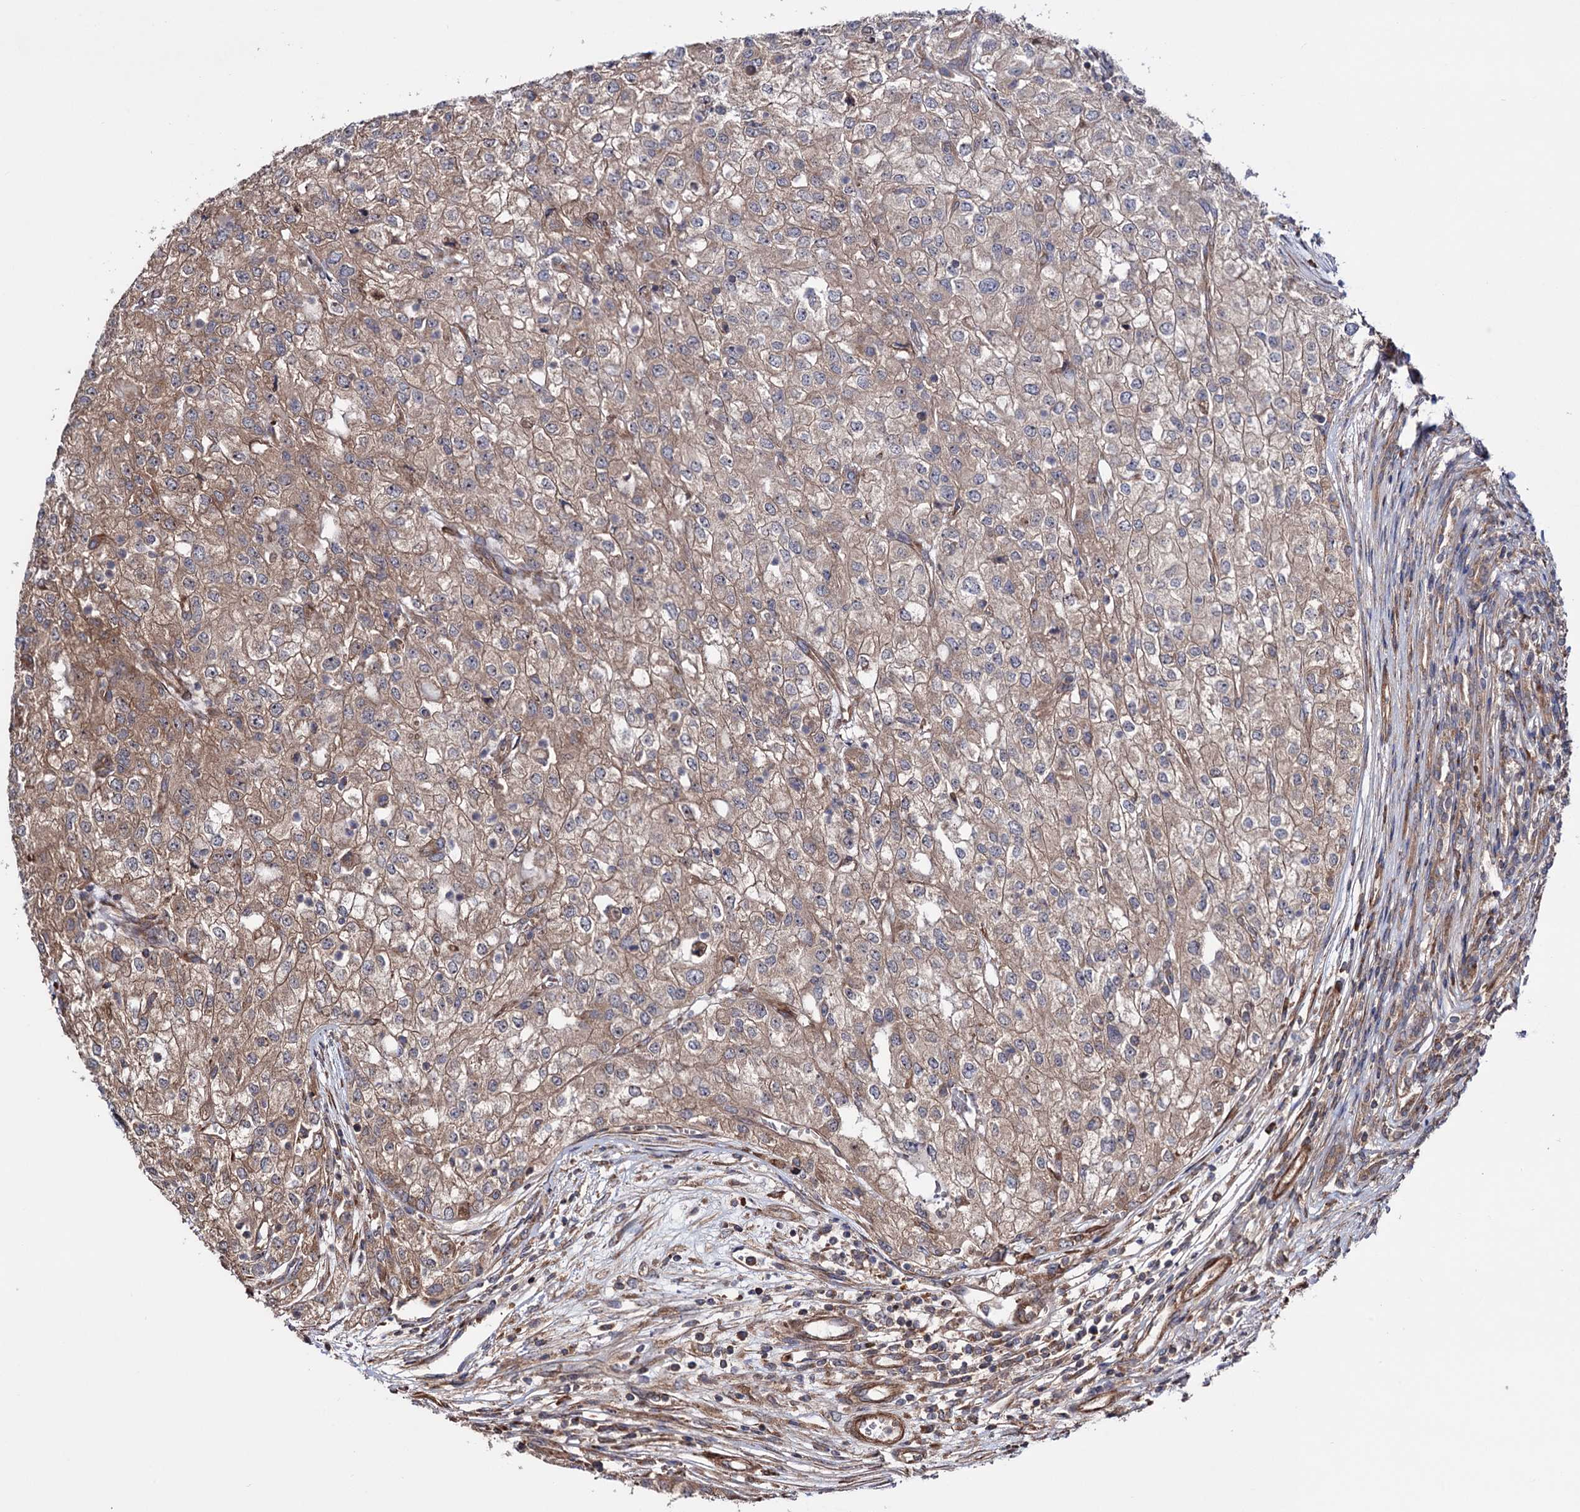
{"staining": {"intensity": "weak", "quantity": ">75%", "location": "cytoplasmic/membranous"}, "tissue": "renal cancer", "cell_type": "Tumor cells", "image_type": "cancer", "snomed": [{"axis": "morphology", "description": "Adenocarcinoma, NOS"}, {"axis": "topography", "description": "Kidney"}], "caption": "IHC micrograph of adenocarcinoma (renal) stained for a protein (brown), which exhibits low levels of weak cytoplasmic/membranous expression in about >75% of tumor cells.", "gene": "FERMT2", "patient": {"sex": "female", "age": 54}}